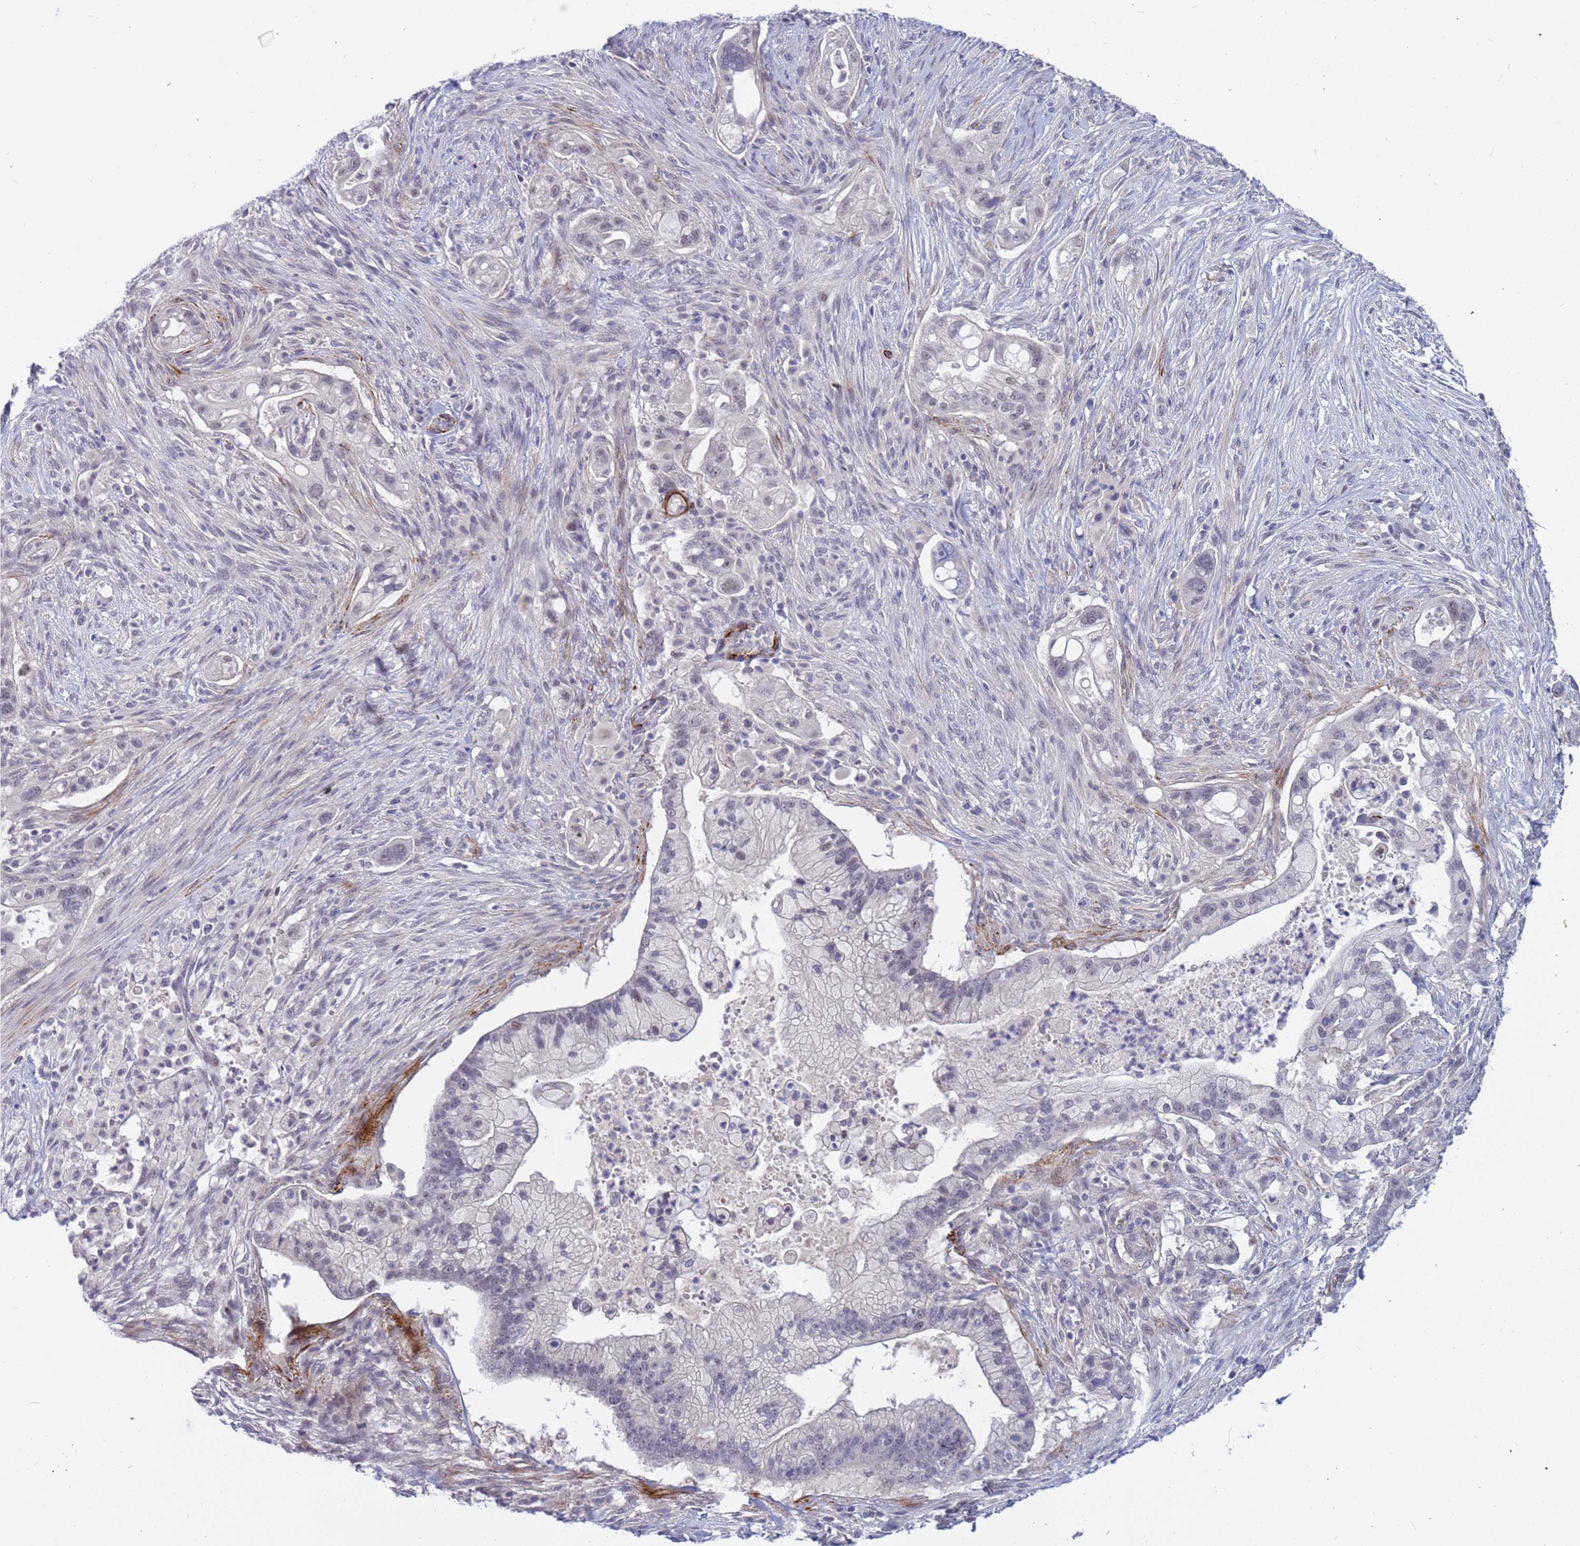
{"staining": {"intensity": "negative", "quantity": "none", "location": "none"}, "tissue": "pancreatic cancer", "cell_type": "Tumor cells", "image_type": "cancer", "snomed": [{"axis": "morphology", "description": "Adenocarcinoma, NOS"}, {"axis": "topography", "description": "Pancreas"}], "caption": "IHC micrograph of neoplastic tissue: pancreatic cancer (adenocarcinoma) stained with DAB (3,3'-diaminobenzidine) shows no significant protein positivity in tumor cells.", "gene": "CXorf65", "patient": {"sex": "male", "age": 44}}